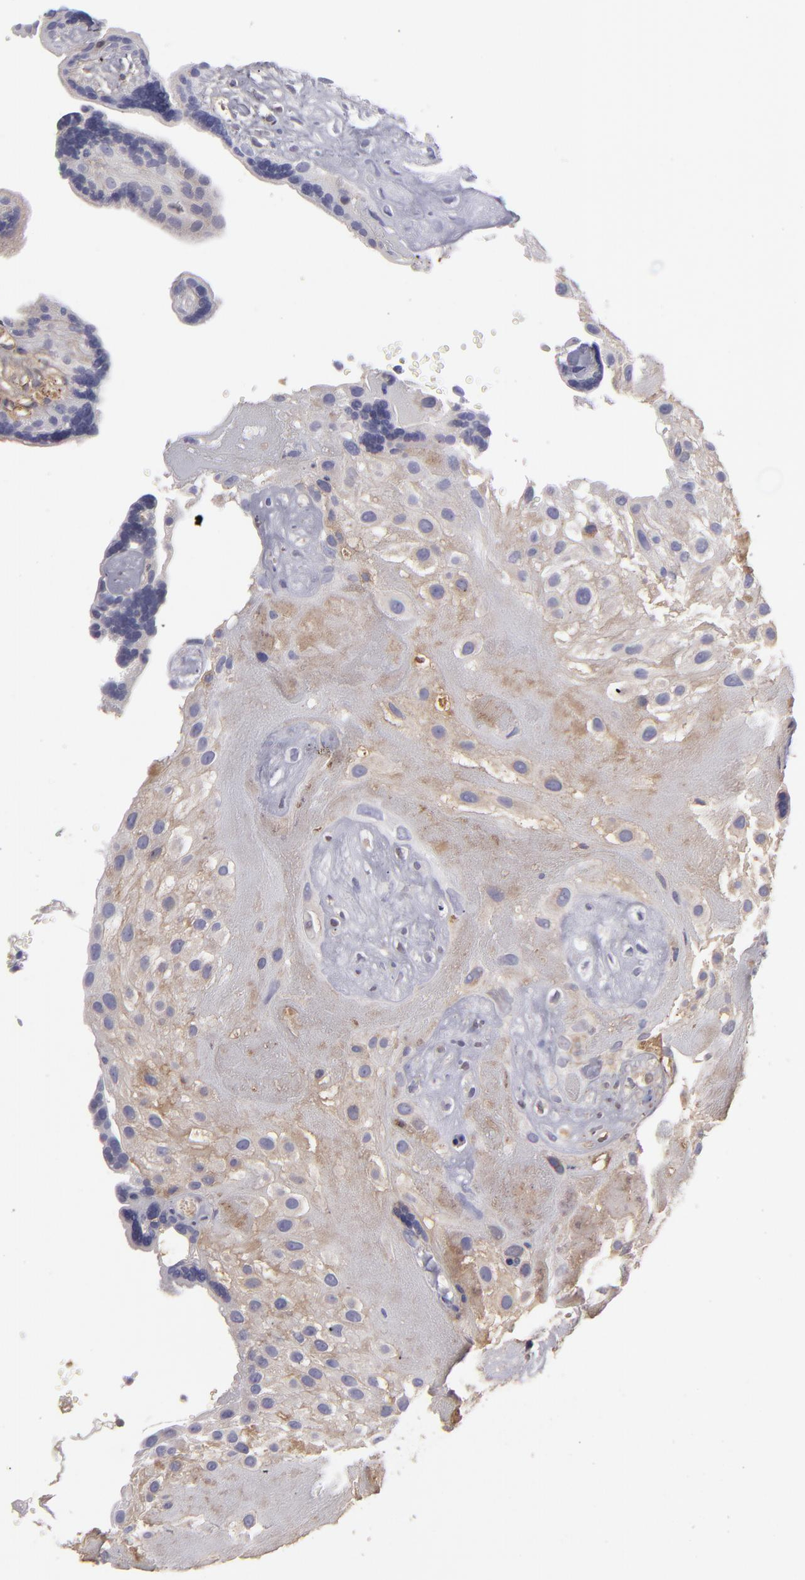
{"staining": {"intensity": "negative", "quantity": "none", "location": "none"}, "tissue": "placenta", "cell_type": "Decidual cells", "image_type": "normal", "snomed": [{"axis": "morphology", "description": "Normal tissue, NOS"}, {"axis": "topography", "description": "Placenta"}], "caption": "A high-resolution photomicrograph shows immunohistochemistry (IHC) staining of benign placenta, which displays no significant positivity in decidual cells. (DAB (3,3'-diaminobenzidine) immunohistochemistry visualized using brightfield microscopy, high magnification).", "gene": "ABCC4", "patient": {"sex": "female", "age": 32}}